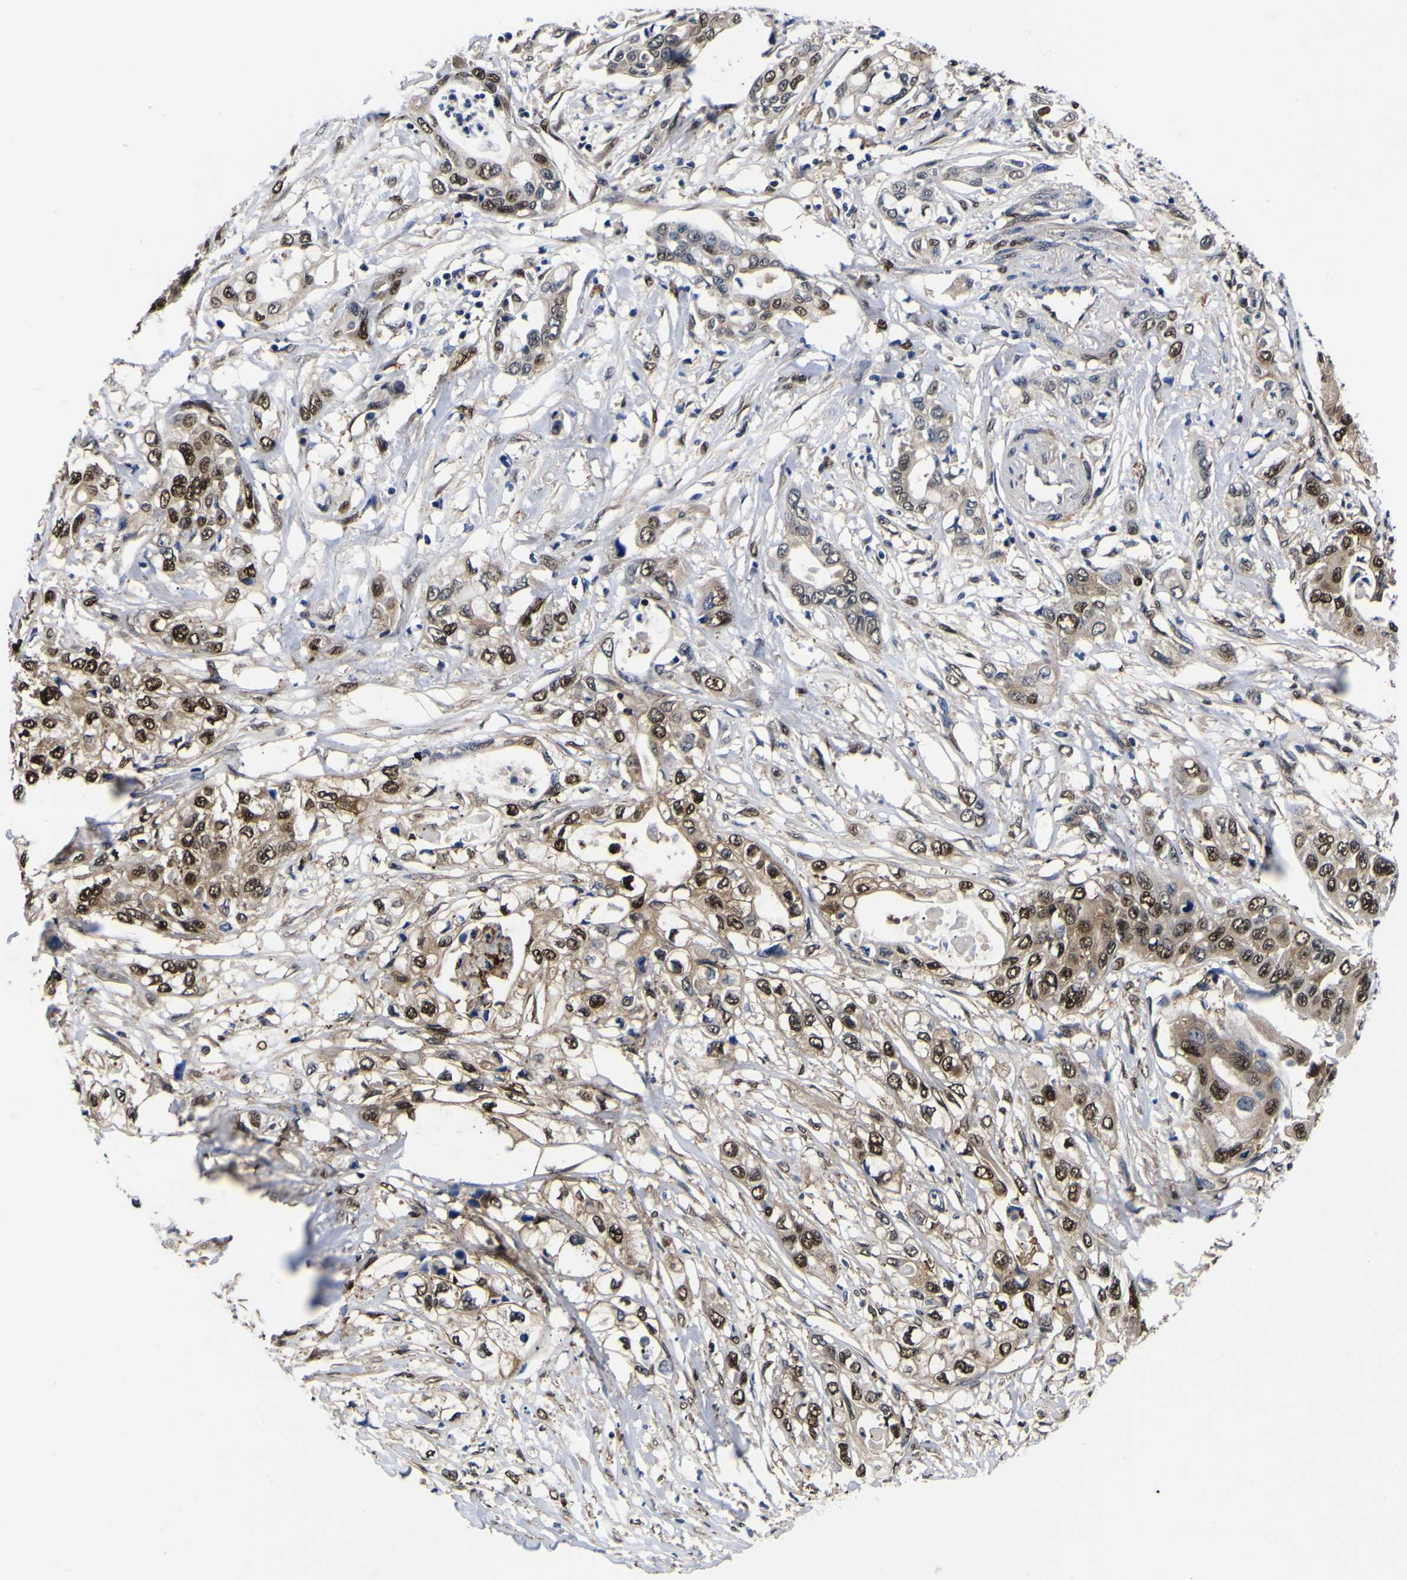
{"staining": {"intensity": "strong", "quantity": "25%-75%", "location": "nuclear"}, "tissue": "pancreatic cancer", "cell_type": "Tumor cells", "image_type": "cancer", "snomed": [{"axis": "morphology", "description": "Adenocarcinoma, NOS"}, {"axis": "topography", "description": "Pancreas"}], "caption": "The image shows staining of pancreatic adenocarcinoma, revealing strong nuclear protein expression (brown color) within tumor cells.", "gene": "FAM110B", "patient": {"sex": "female", "age": 70}}